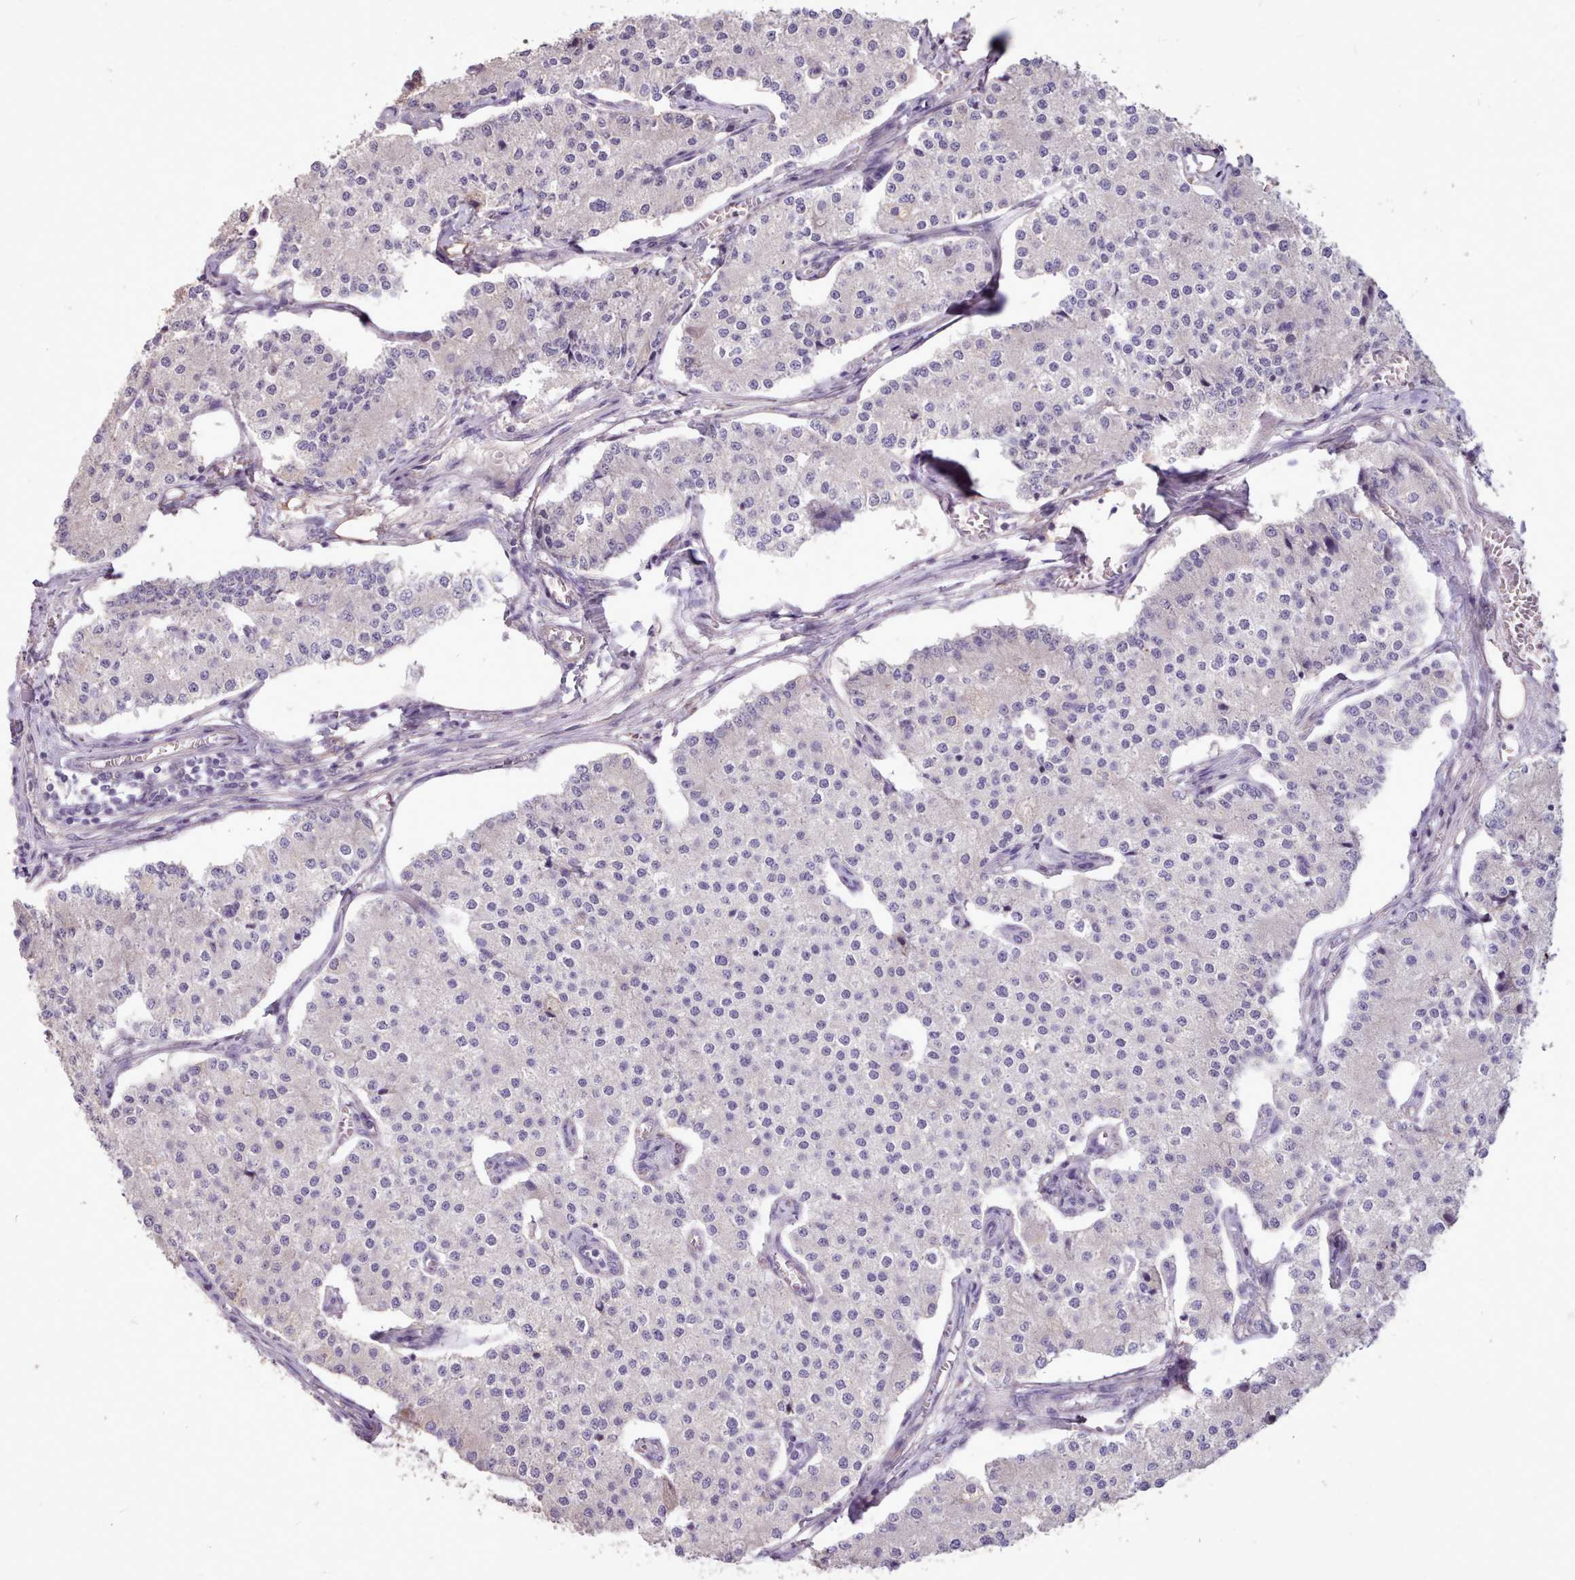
{"staining": {"intensity": "negative", "quantity": "none", "location": "none"}, "tissue": "carcinoid", "cell_type": "Tumor cells", "image_type": "cancer", "snomed": [{"axis": "morphology", "description": "Carcinoid, malignant, NOS"}, {"axis": "topography", "description": "Colon"}], "caption": "An IHC micrograph of carcinoid is shown. There is no staining in tumor cells of carcinoid. The staining was performed using DAB (3,3'-diaminobenzidine) to visualize the protein expression in brown, while the nuclei were stained in blue with hematoxylin (Magnification: 20x).", "gene": "ZNF607", "patient": {"sex": "female", "age": 52}}